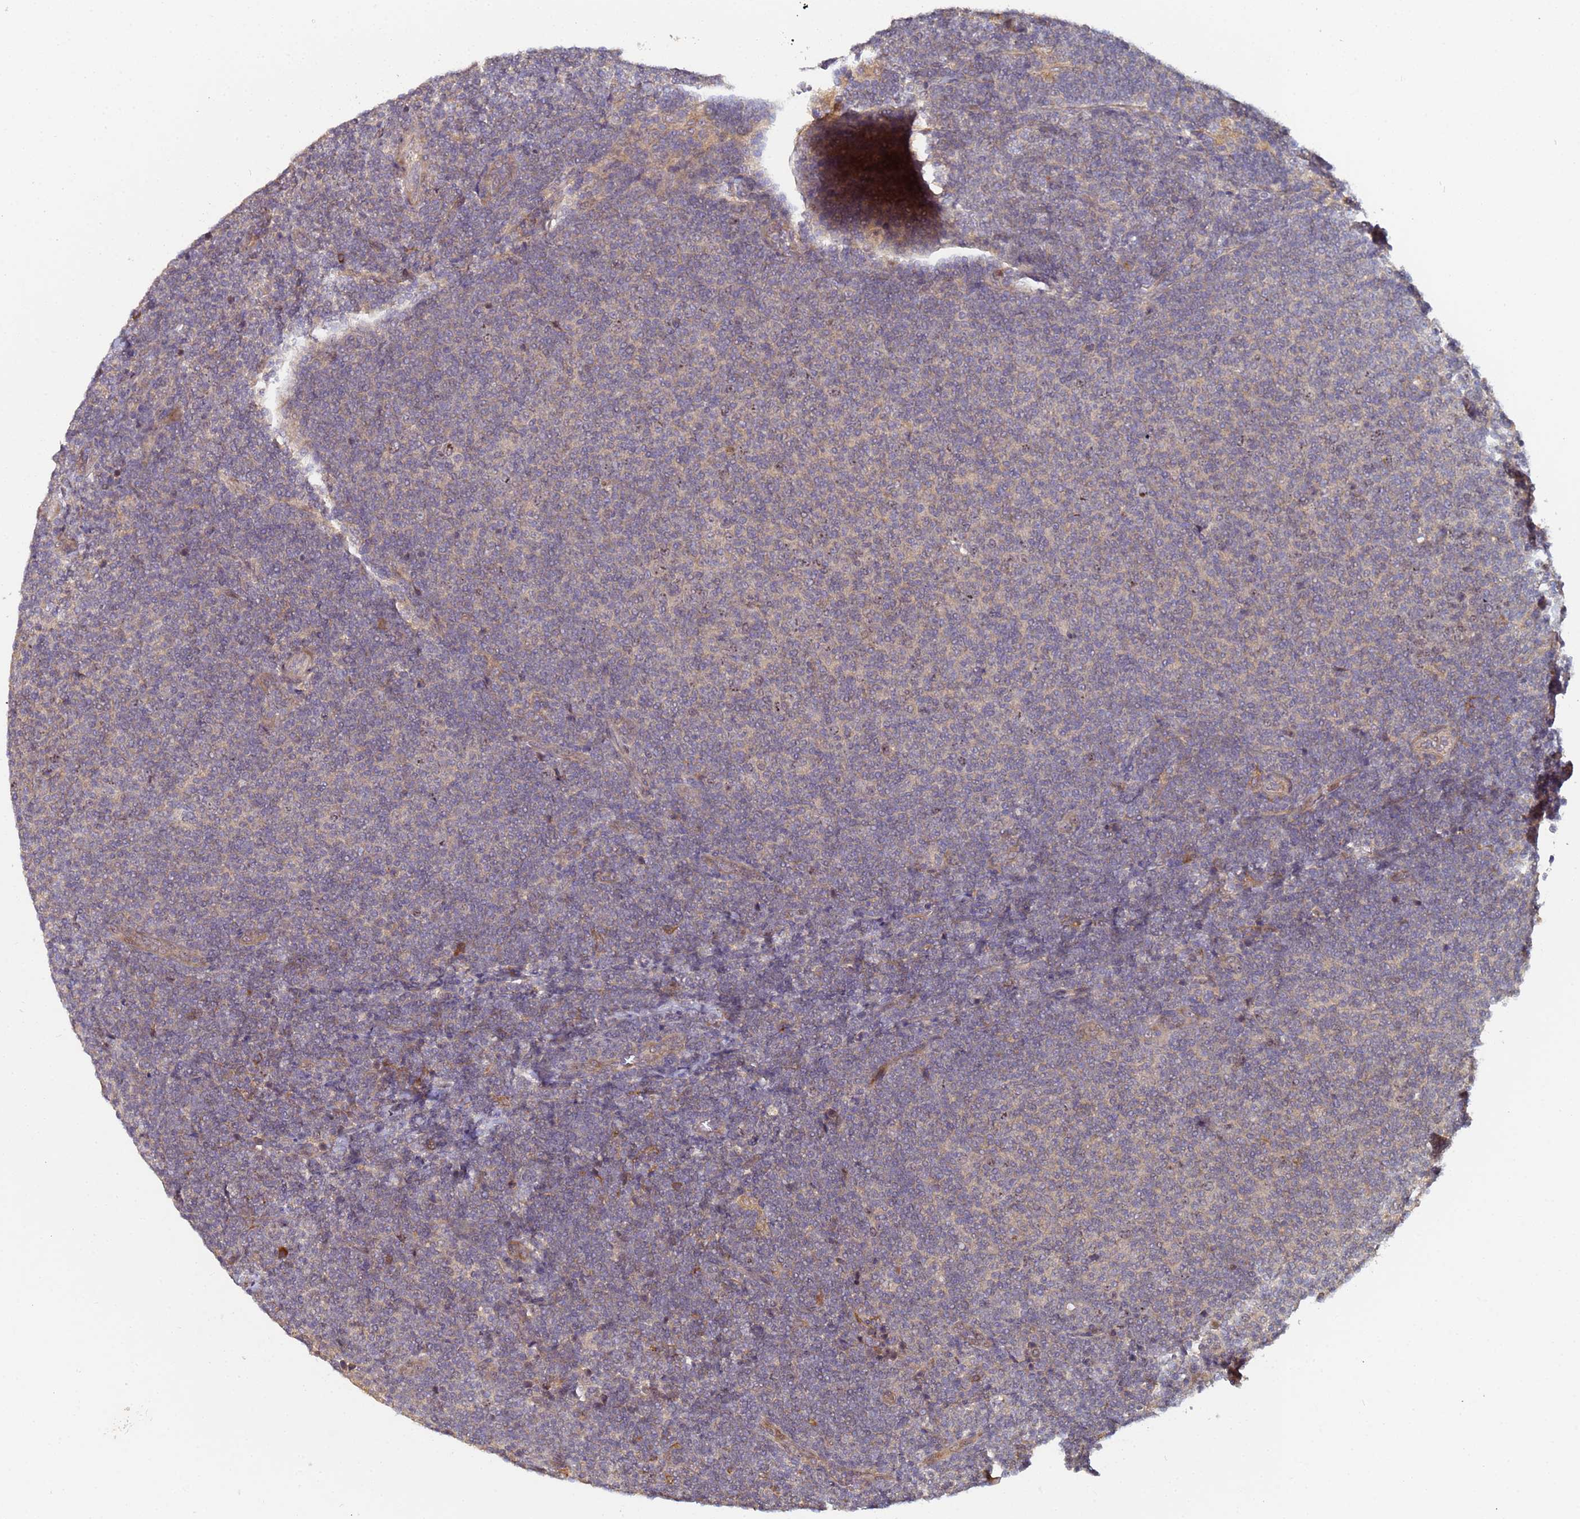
{"staining": {"intensity": "negative", "quantity": "none", "location": "none"}, "tissue": "lymphoma", "cell_type": "Tumor cells", "image_type": "cancer", "snomed": [{"axis": "morphology", "description": "Malignant lymphoma, non-Hodgkin's type, Low grade"}, {"axis": "topography", "description": "Lymph node"}], "caption": "There is no significant staining in tumor cells of low-grade malignant lymphoma, non-Hodgkin's type.", "gene": "OSER1", "patient": {"sex": "male", "age": 66}}